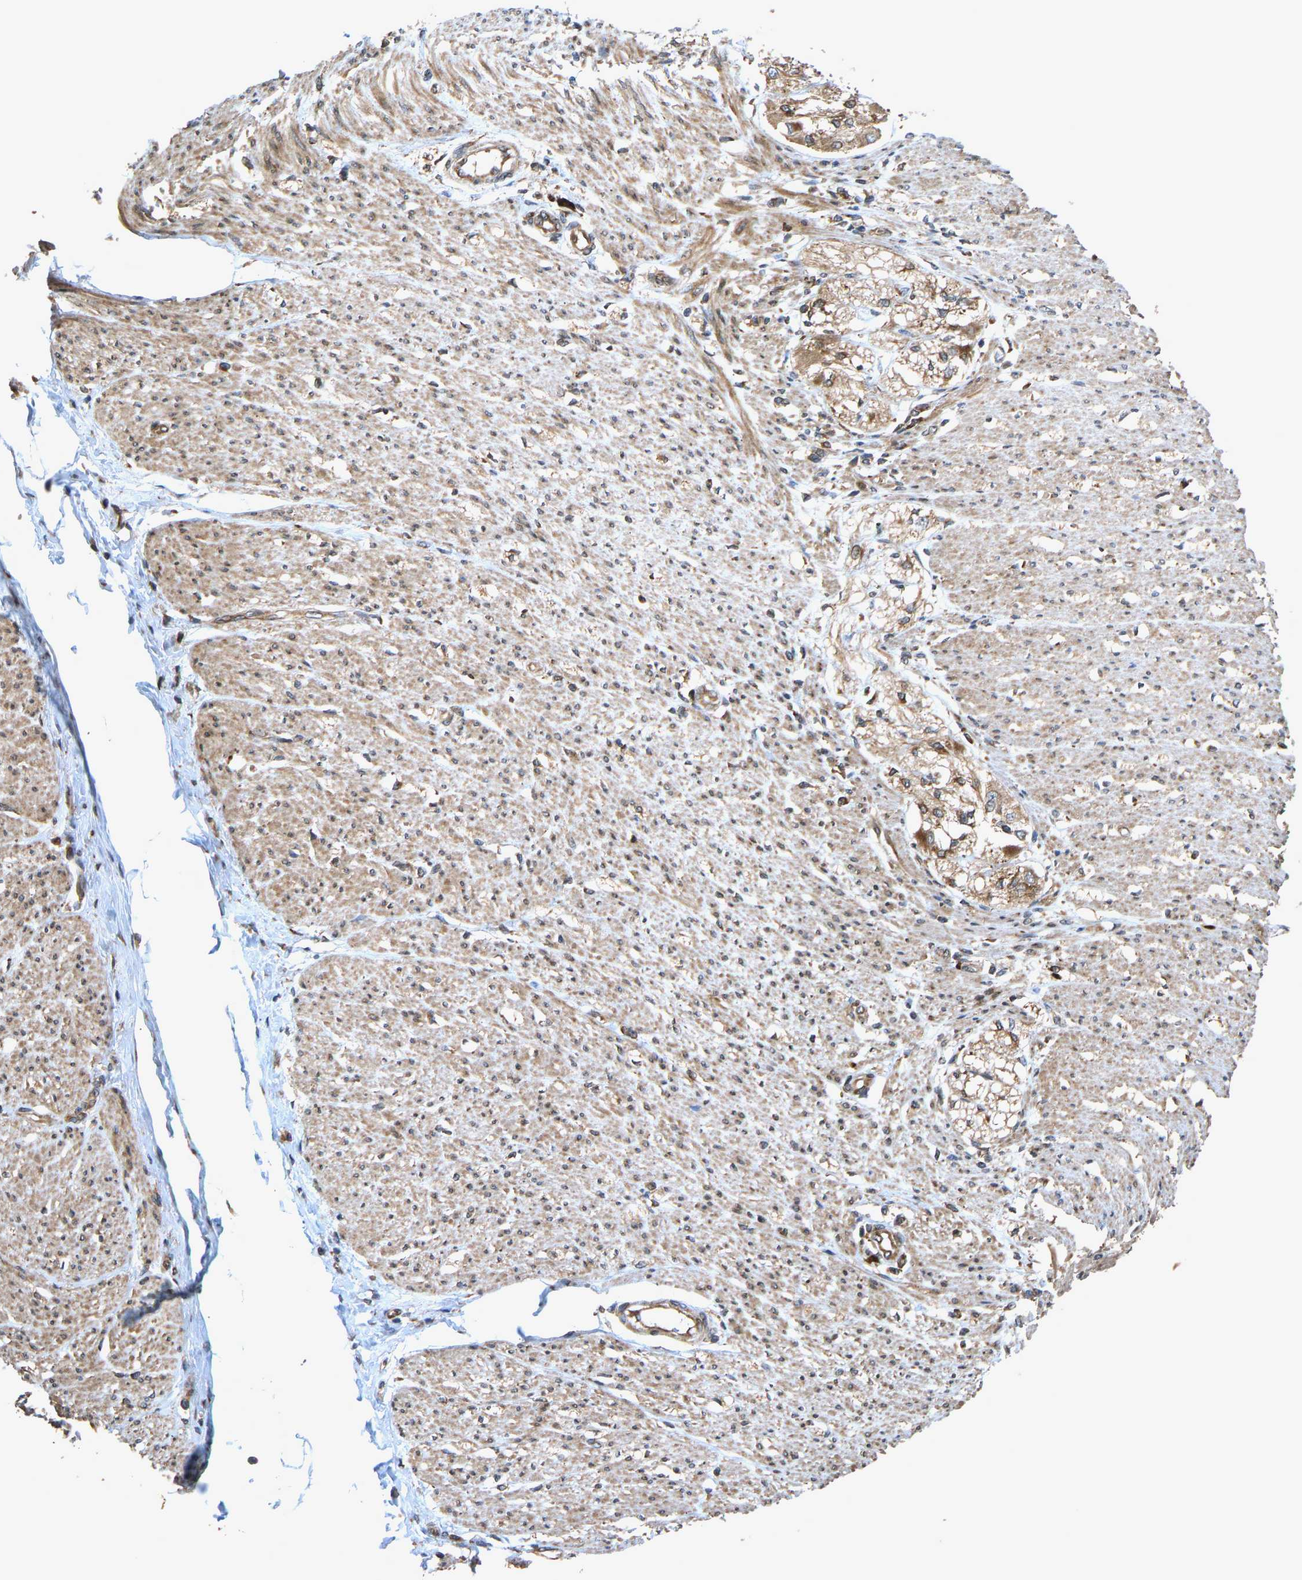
{"staining": {"intensity": "moderate", "quantity": ">75%", "location": "cytoplasmic/membranous"}, "tissue": "soft tissue", "cell_type": "Fibroblasts", "image_type": "normal", "snomed": [{"axis": "morphology", "description": "Normal tissue, NOS"}, {"axis": "morphology", "description": "Adenocarcinoma, NOS"}, {"axis": "topography", "description": "Colon"}, {"axis": "topography", "description": "Peripheral nerve tissue"}], "caption": "Moderate cytoplasmic/membranous positivity is identified in approximately >75% of fibroblasts in normal soft tissue.", "gene": "RPN2", "patient": {"sex": "male", "age": 14}}